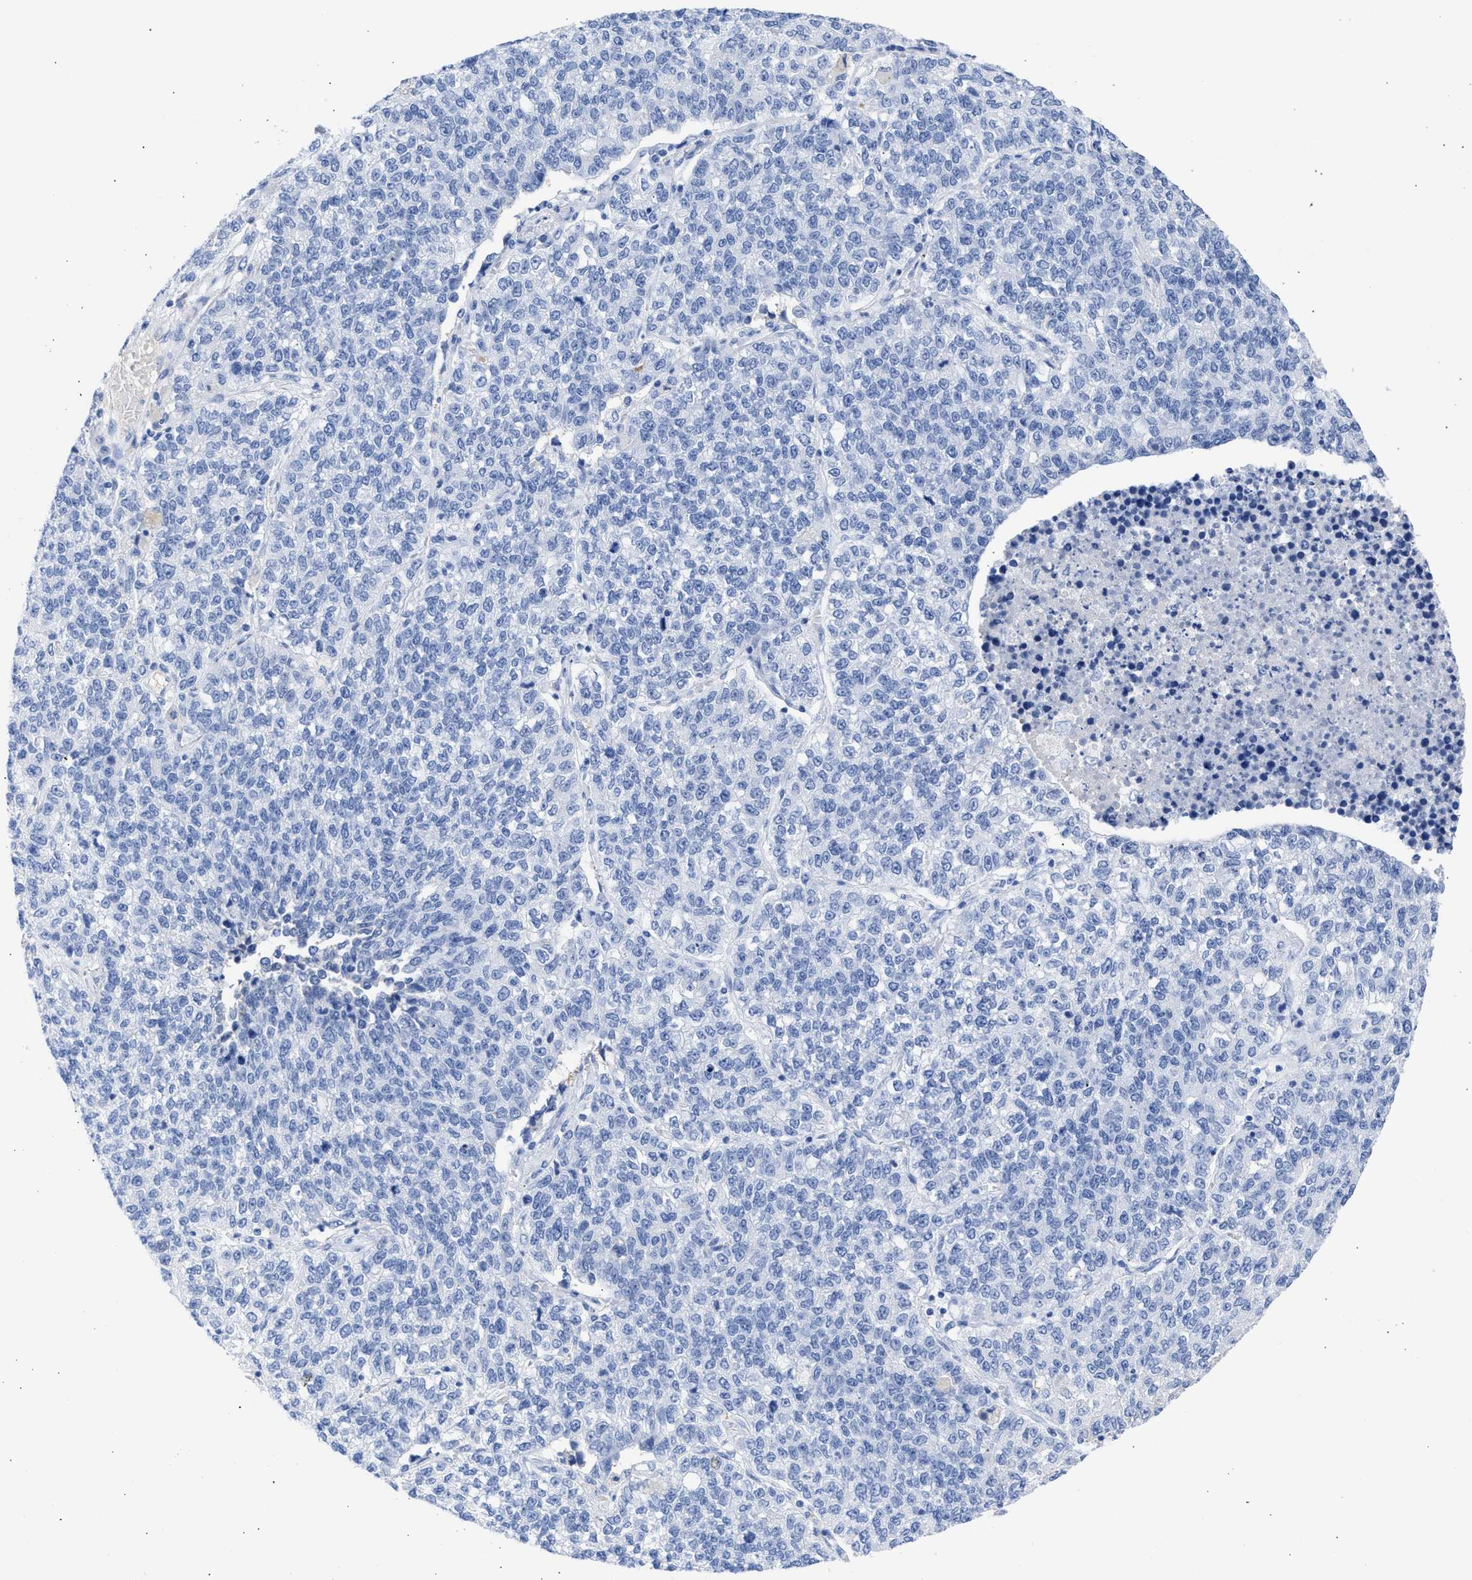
{"staining": {"intensity": "negative", "quantity": "none", "location": "none"}, "tissue": "lung cancer", "cell_type": "Tumor cells", "image_type": "cancer", "snomed": [{"axis": "morphology", "description": "Adenocarcinoma, NOS"}, {"axis": "topography", "description": "Lung"}], "caption": "Immunohistochemistry histopathology image of human lung cancer stained for a protein (brown), which displays no expression in tumor cells. Brightfield microscopy of immunohistochemistry stained with DAB (brown) and hematoxylin (blue), captured at high magnification.", "gene": "RSPH1", "patient": {"sex": "male", "age": 49}}